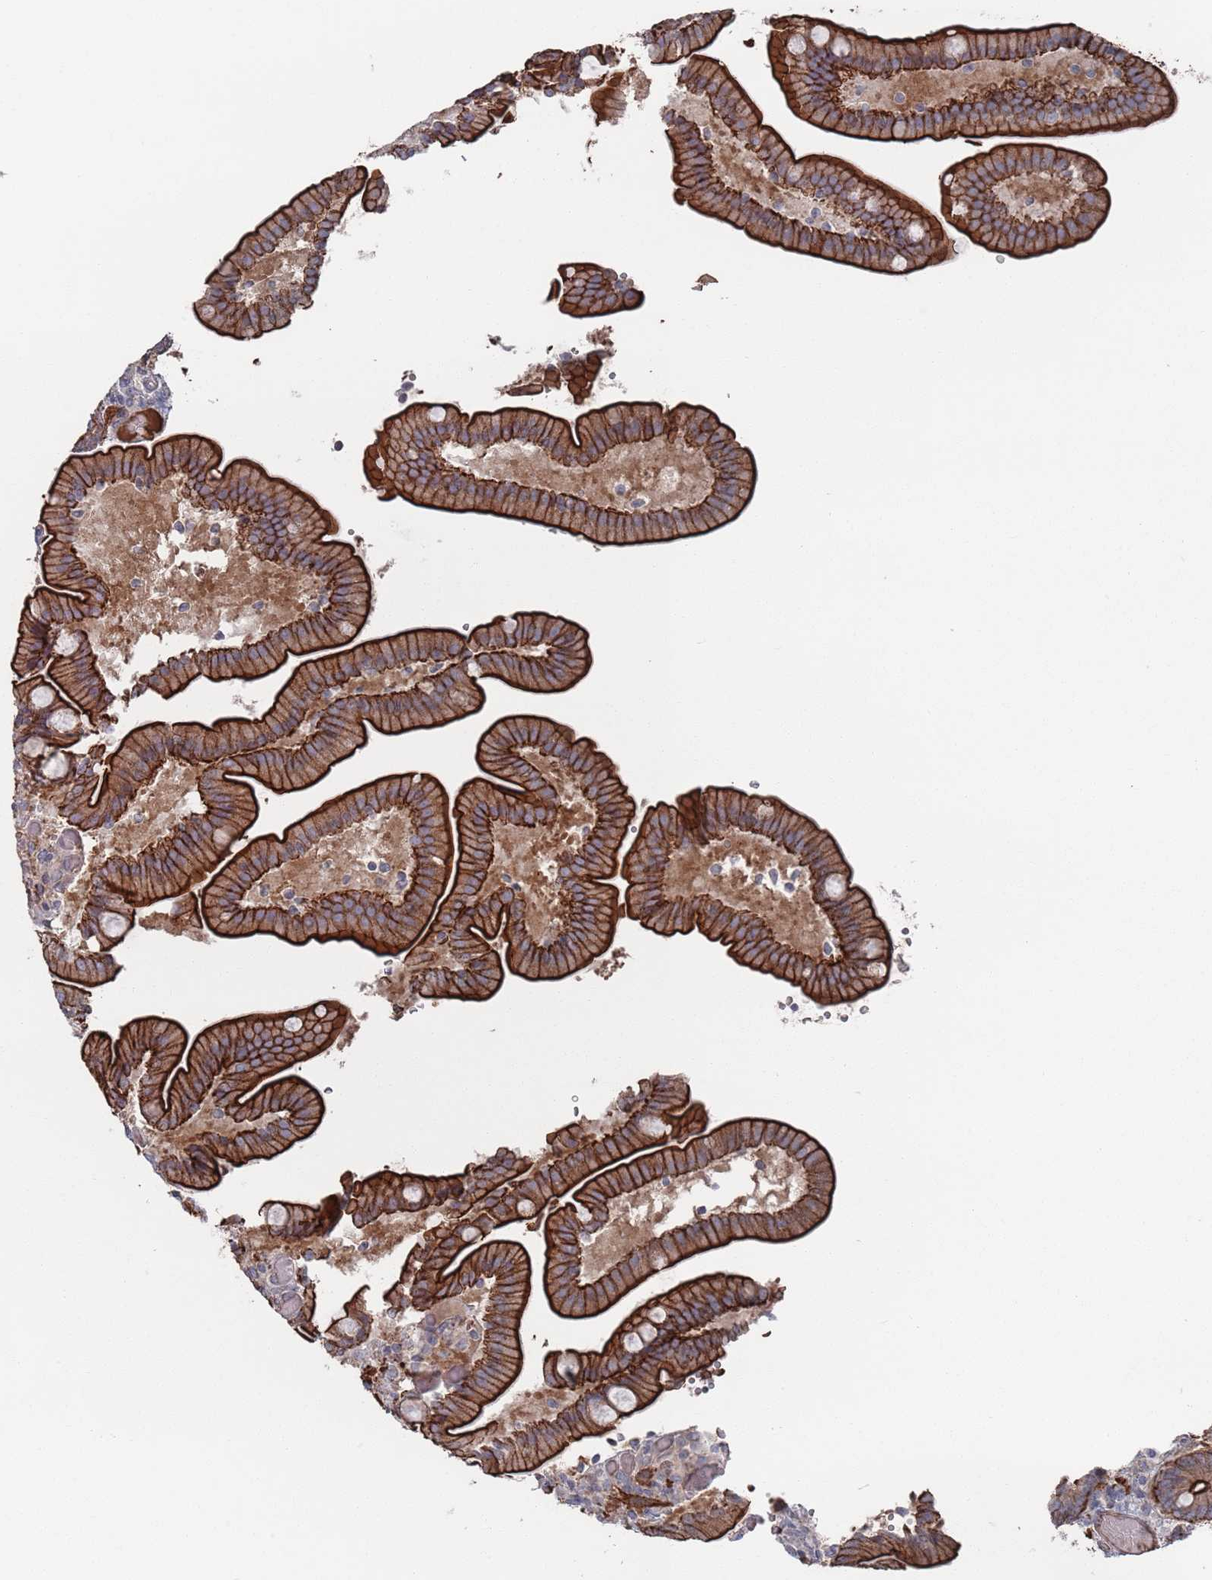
{"staining": {"intensity": "strong", "quantity": ">75%", "location": "cytoplasmic/membranous"}, "tissue": "duodenum", "cell_type": "Glandular cells", "image_type": "normal", "snomed": [{"axis": "morphology", "description": "Normal tissue, NOS"}, {"axis": "topography", "description": "Duodenum"}], "caption": "Immunohistochemical staining of normal human duodenum reveals strong cytoplasmic/membranous protein staining in about >75% of glandular cells.", "gene": "PLEKHA4", "patient": {"sex": "female", "age": 62}}